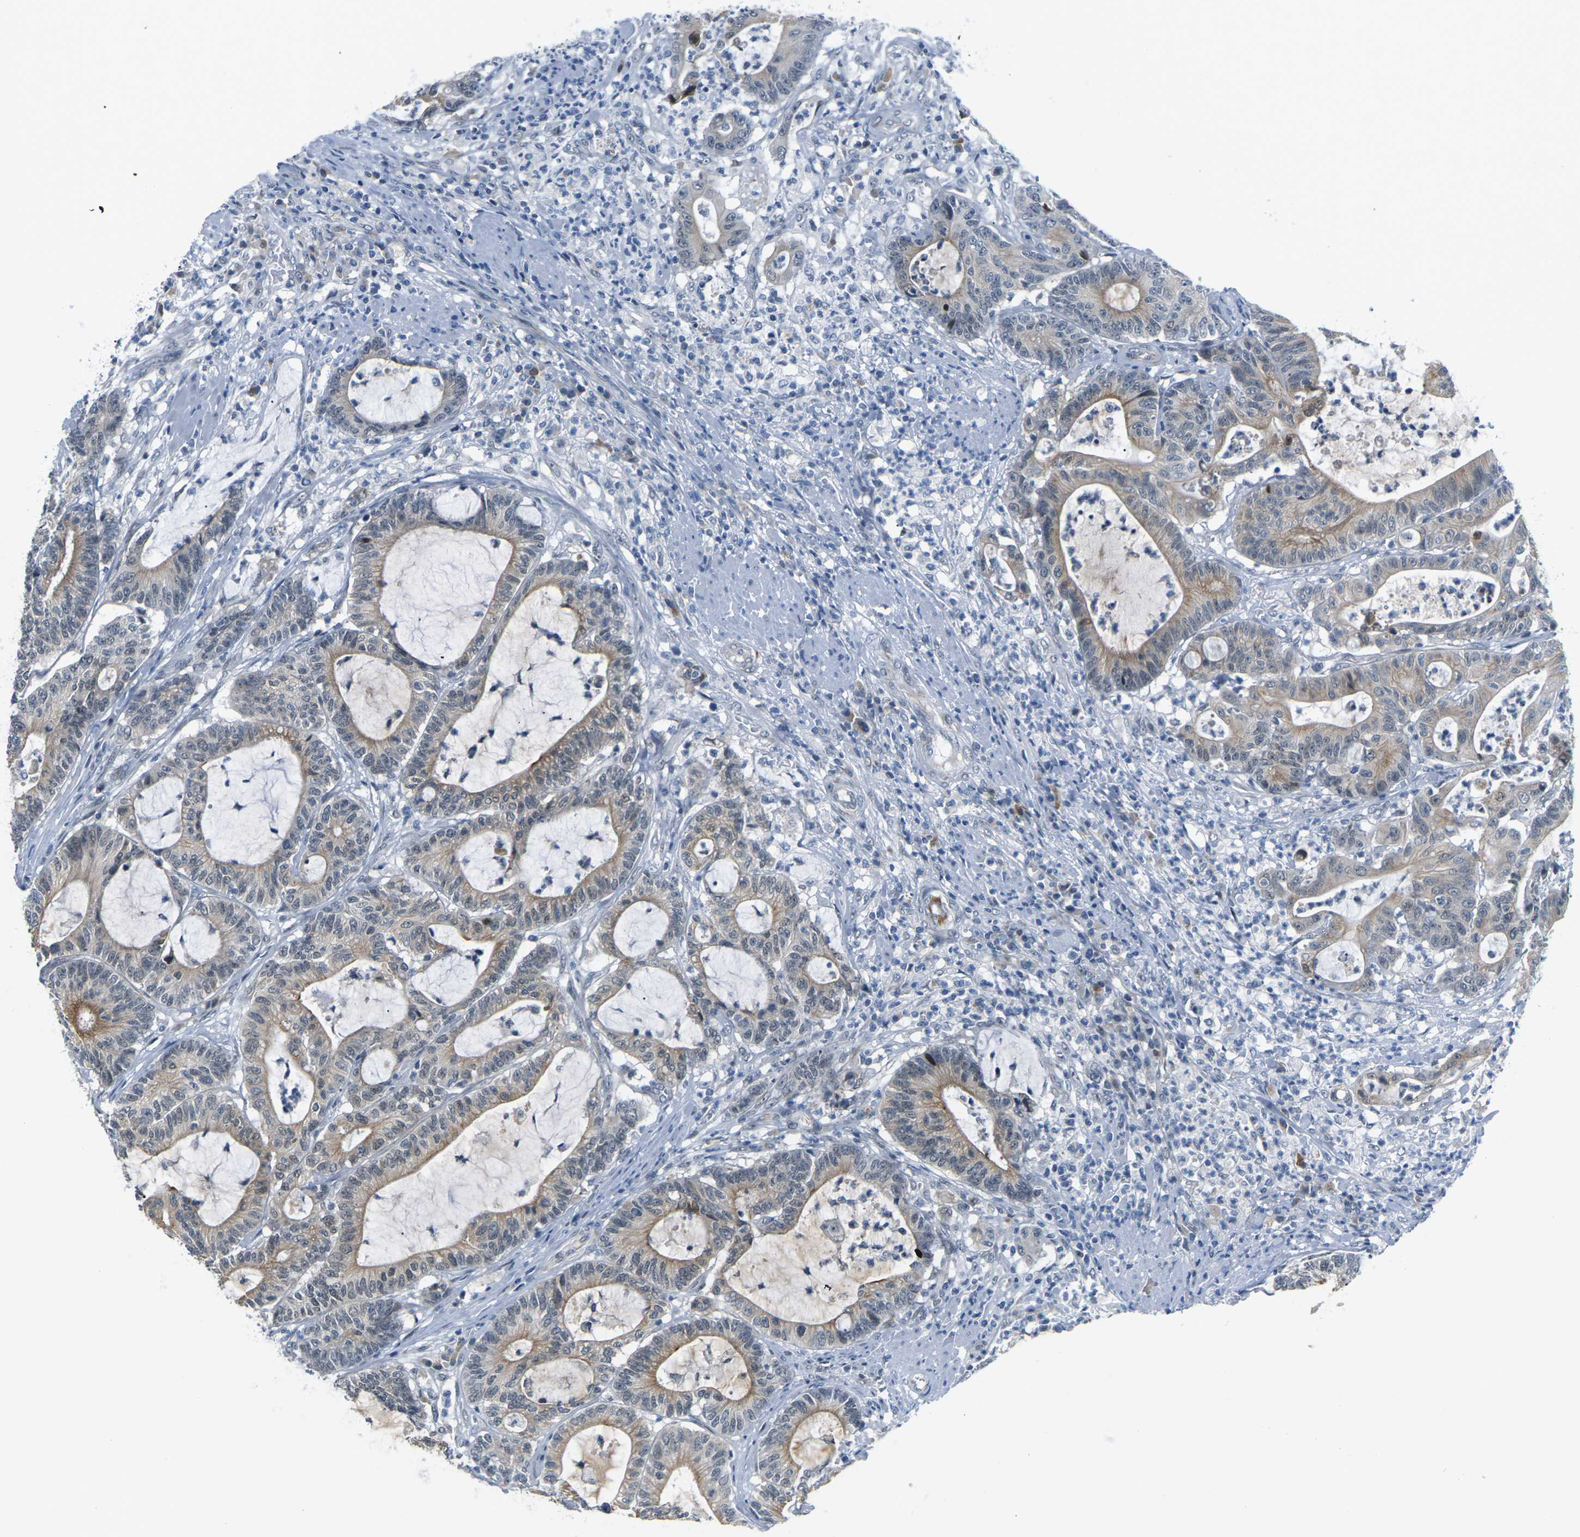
{"staining": {"intensity": "moderate", "quantity": ">75%", "location": "cytoplasmic/membranous"}, "tissue": "colorectal cancer", "cell_type": "Tumor cells", "image_type": "cancer", "snomed": [{"axis": "morphology", "description": "Adenocarcinoma, NOS"}, {"axis": "topography", "description": "Colon"}], "caption": "Colorectal cancer (adenocarcinoma) stained with immunohistochemistry reveals moderate cytoplasmic/membranous positivity in about >75% of tumor cells. Nuclei are stained in blue.", "gene": "PKP2", "patient": {"sex": "female", "age": 84}}